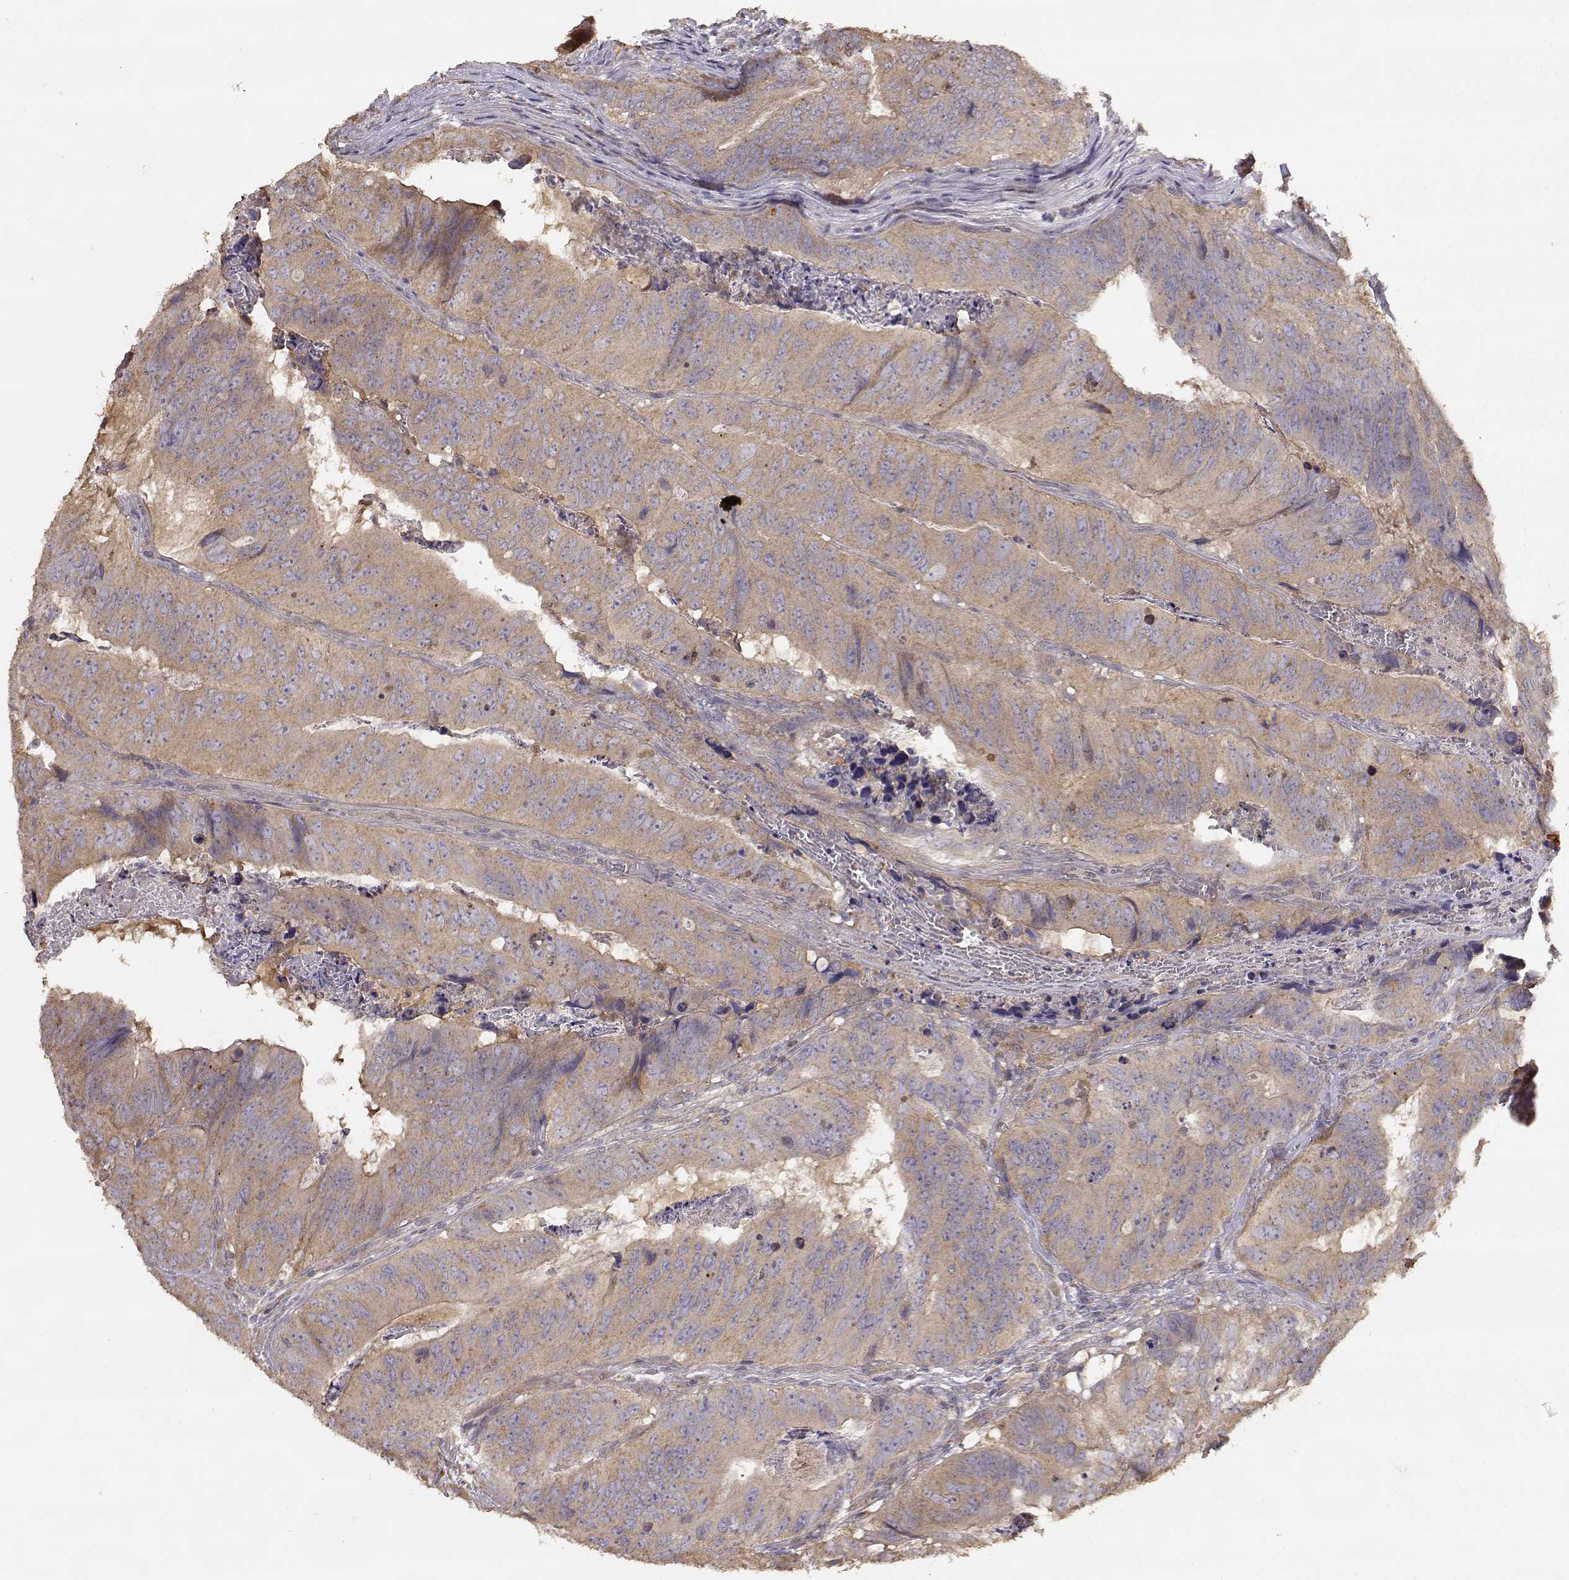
{"staining": {"intensity": "moderate", "quantity": ">75%", "location": "cytoplasmic/membranous"}, "tissue": "colorectal cancer", "cell_type": "Tumor cells", "image_type": "cancer", "snomed": [{"axis": "morphology", "description": "Adenocarcinoma, NOS"}, {"axis": "topography", "description": "Colon"}], "caption": "Brown immunohistochemical staining in colorectal cancer (adenocarcinoma) reveals moderate cytoplasmic/membranous positivity in approximately >75% of tumor cells.", "gene": "CRIM1", "patient": {"sex": "male", "age": 79}}